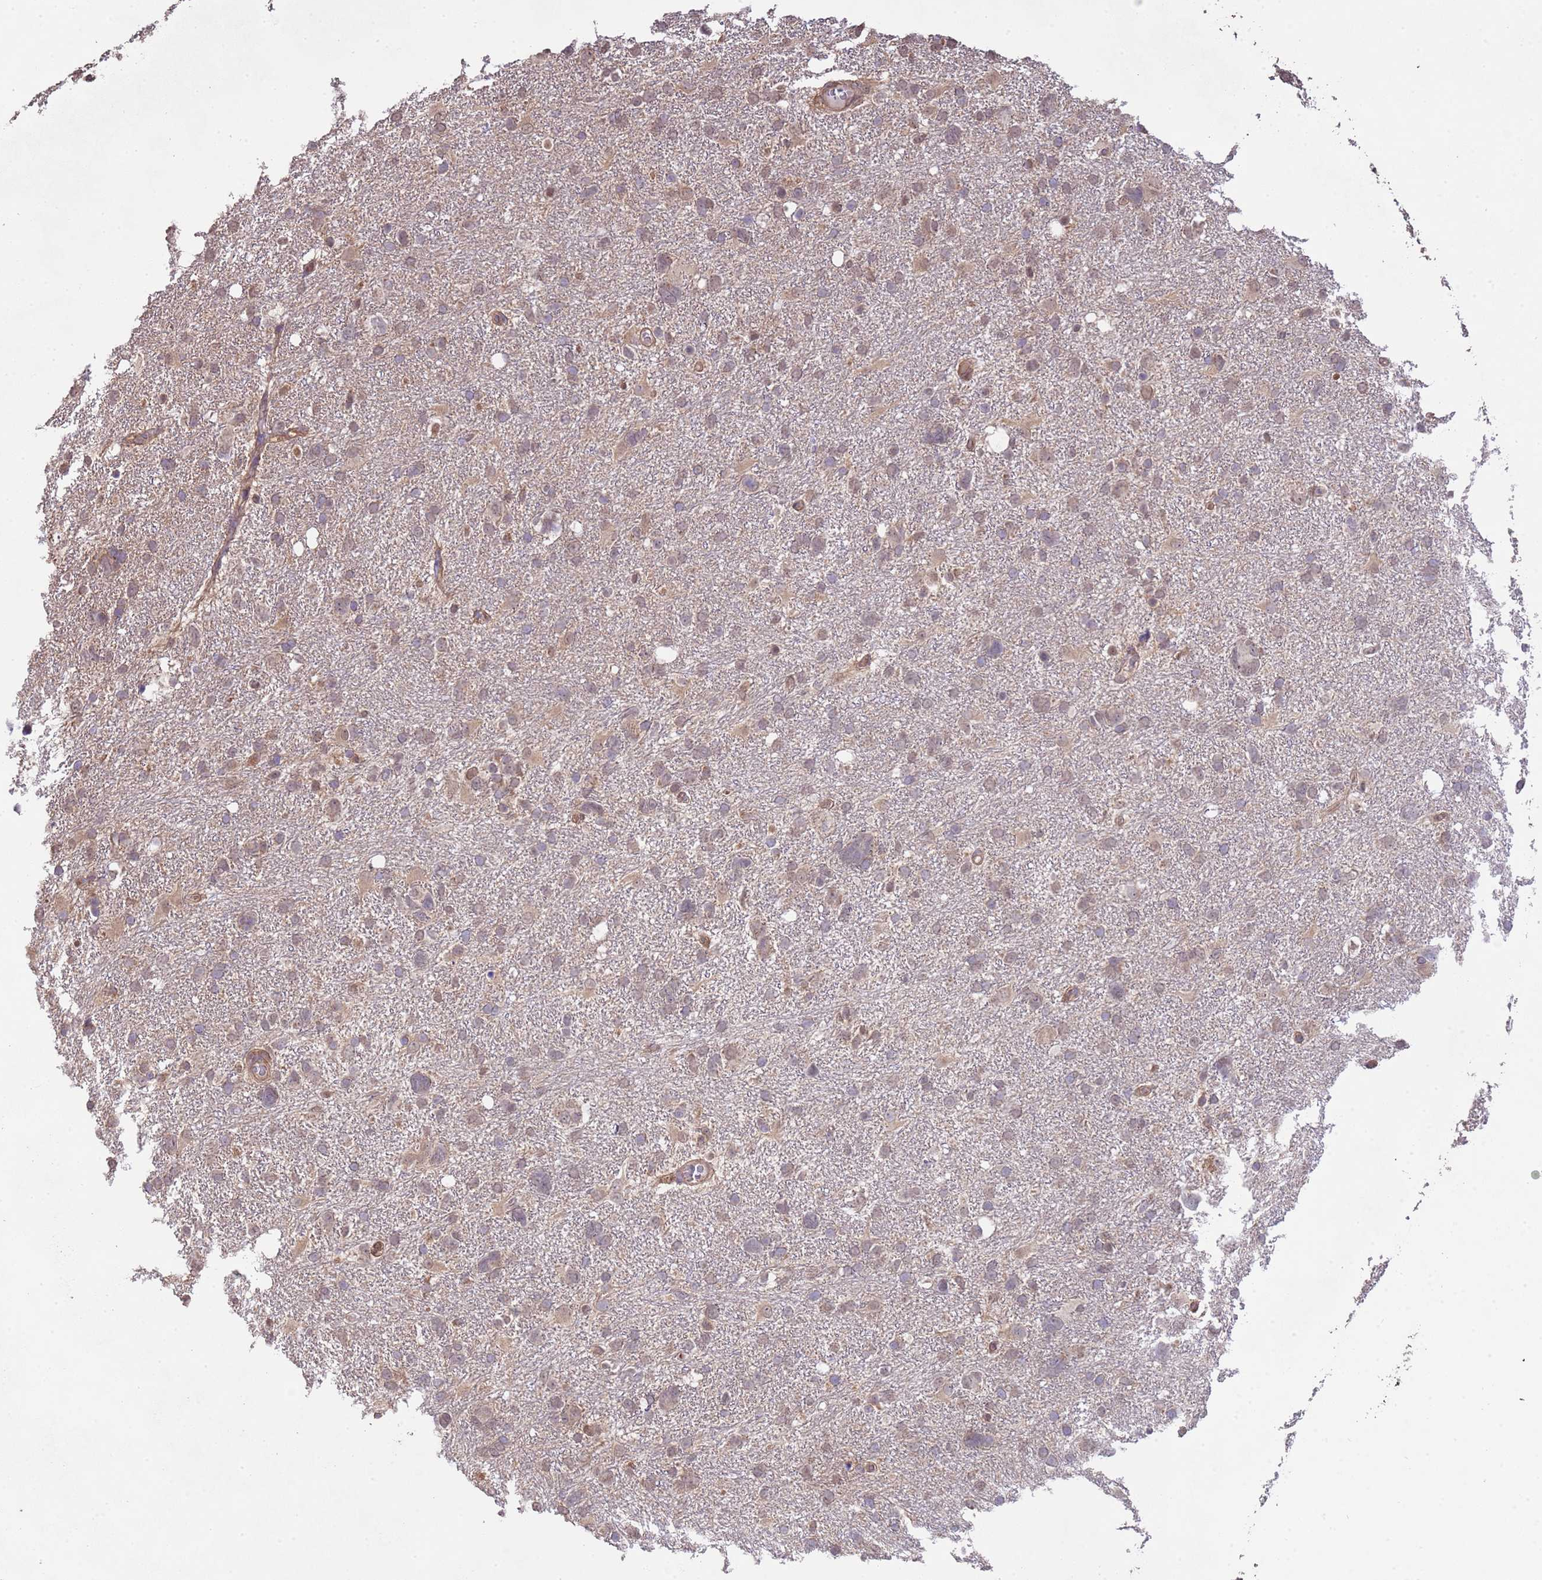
{"staining": {"intensity": "moderate", "quantity": "<25%", "location": "cytoplasmic/membranous,nuclear"}, "tissue": "glioma", "cell_type": "Tumor cells", "image_type": "cancer", "snomed": [{"axis": "morphology", "description": "Glioma, malignant, High grade"}, {"axis": "topography", "description": "Brain"}], "caption": "Human malignant glioma (high-grade) stained with a brown dye displays moderate cytoplasmic/membranous and nuclear positive staining in approximately <25% of tumor cells.", "gene": "NPHP1", "patient": {"sex": "male", "age": 61}}